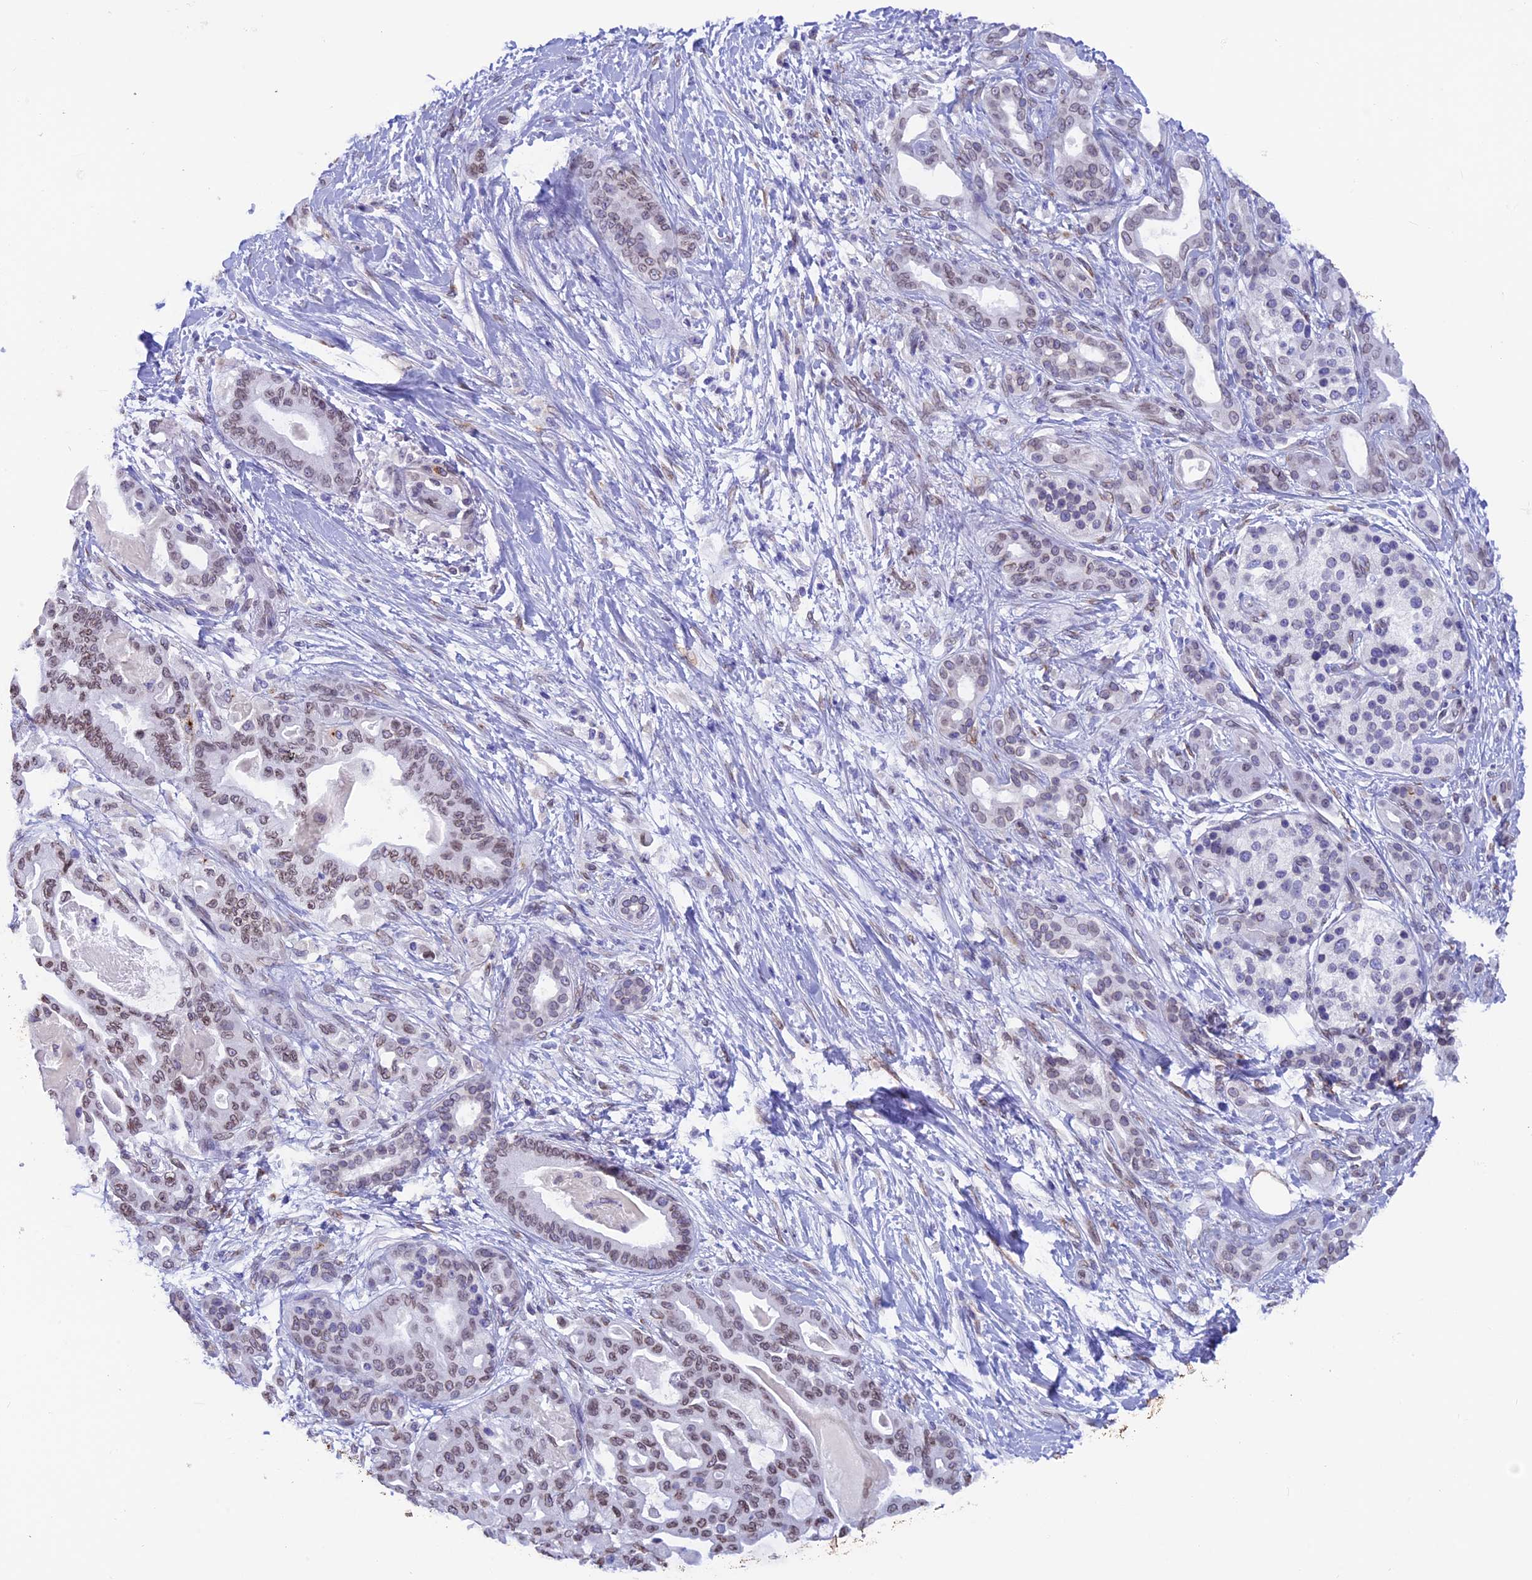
{"staining": {"intensity": "weak", "quantity": "25%-75%", "location": "nuclear"}, "tissue": "pancreatic cancer", "cell_type": "Tumor cells", "image_type": "cancer", "snomed": [{"axis": "morphology", "description": "Adenocarcinoma, NOS"}, {"axis": "topography", "description": "Pancreas"}], "caption": "Weak nuclear protein expression is appreciated in about 25%-75% of tumor cells in pancreatic cancer.", "gene": "TMPRSS7", "patient": {"sex": "male", "age": 63}}